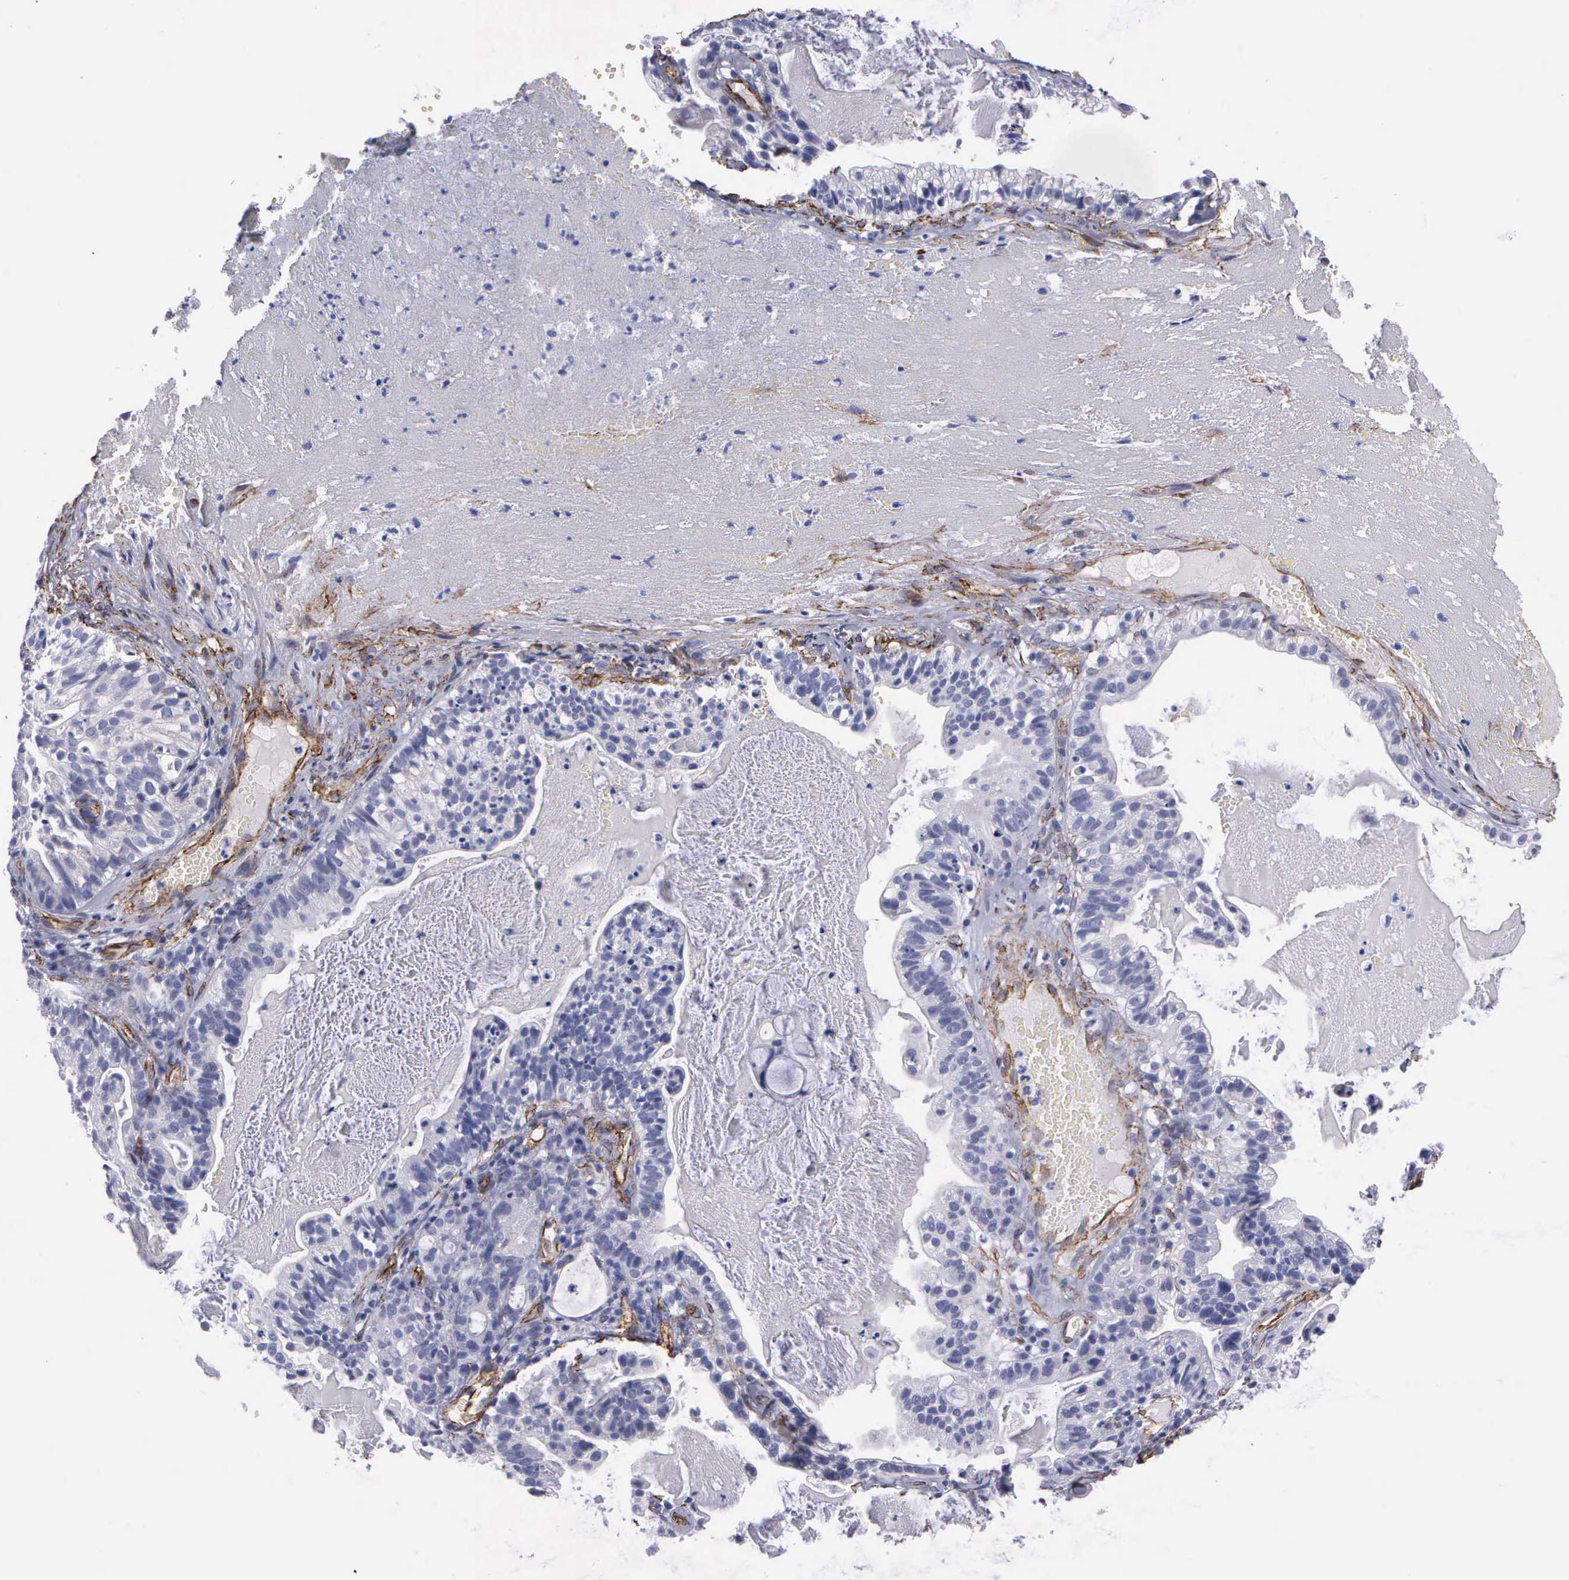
{"staining": {"intensity": "negative", "quantity": "none", "location": "none"}, "tissue": "cervical cancer", "cell_type": "Tumor cells", "image_type": "cancer", "snomed": [{"axis": "morphology", "description": "Adenocarcinoma, NOS"}, {"axis": "topography", "description": "Cervix"}], "caption": "DAB immunohistochemical staining of cervical cancer (adenocarcinoma) reveals no significant expression in tumor cells.", "gene": "MAGEB10", "patient": {"sex": "female", "age": 41}}